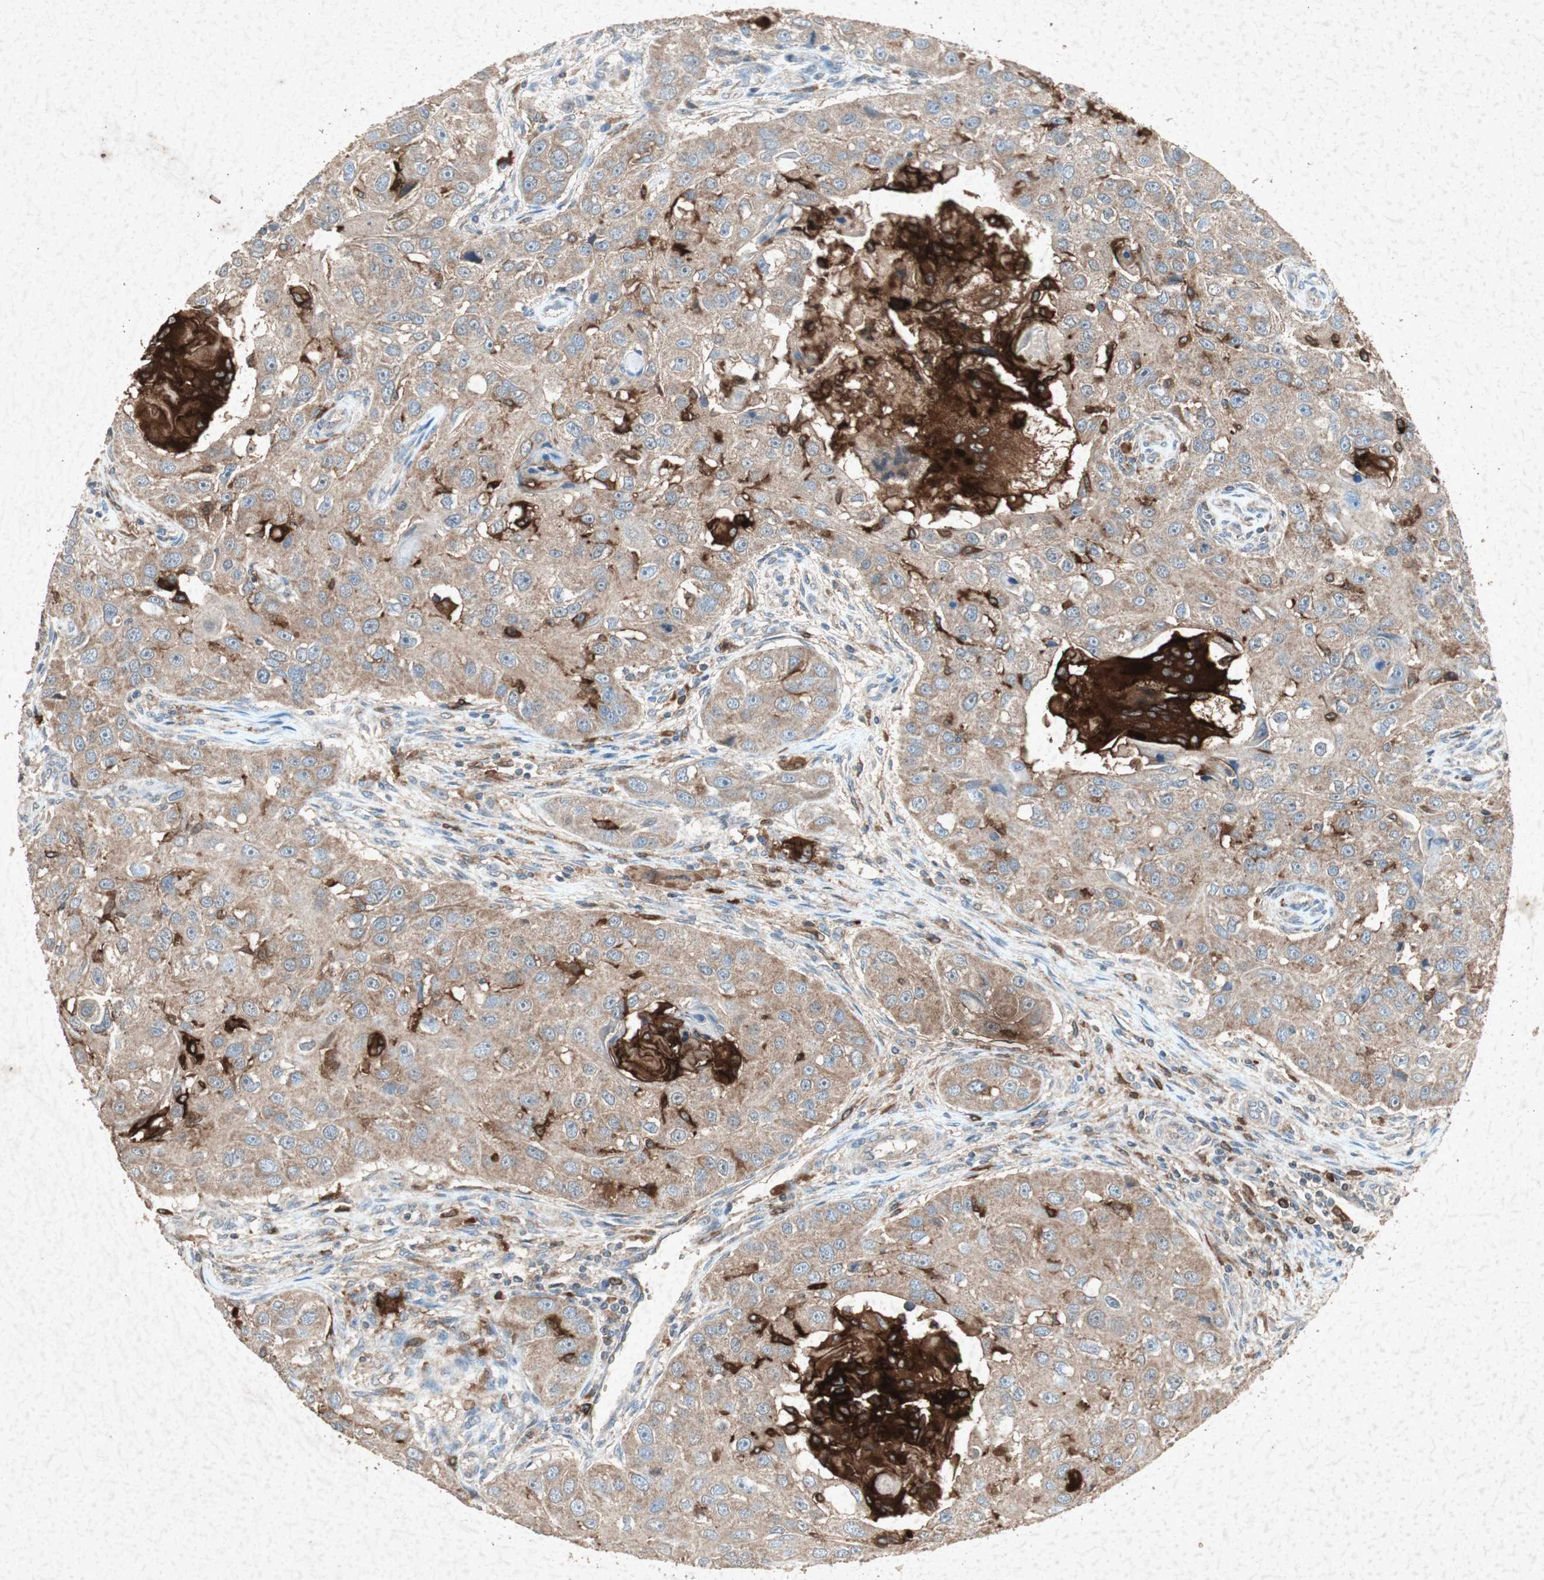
{"staining": {"intensity": "moderate", "quantity": ">75%", "location": "cytoplasmic/membranous"}, "tissue": "head and neck cancer", "cell_type": "Tumor cells", "image_type": "cancer", "snomed": [{"axis": "morphology", "description": "Normal tissue, NOS"}, {"axis": "morphology", "description": "Squamous cell carcinoma, NOS"}, {"axis": "topography", "description": "Skeletal muscle"}, {"axis": "topography", "description": "Head-Neck"}], "caption": "This micrograph displays immunohistochemistry (IHC) staining of squamous cell carcinoma (head and neck), with medium moderate cytoplasmic/membranous positivity in about >75% of tumor cells.", "gene": "TYROBP", "patient": {"sex": "male", "age": 51}}